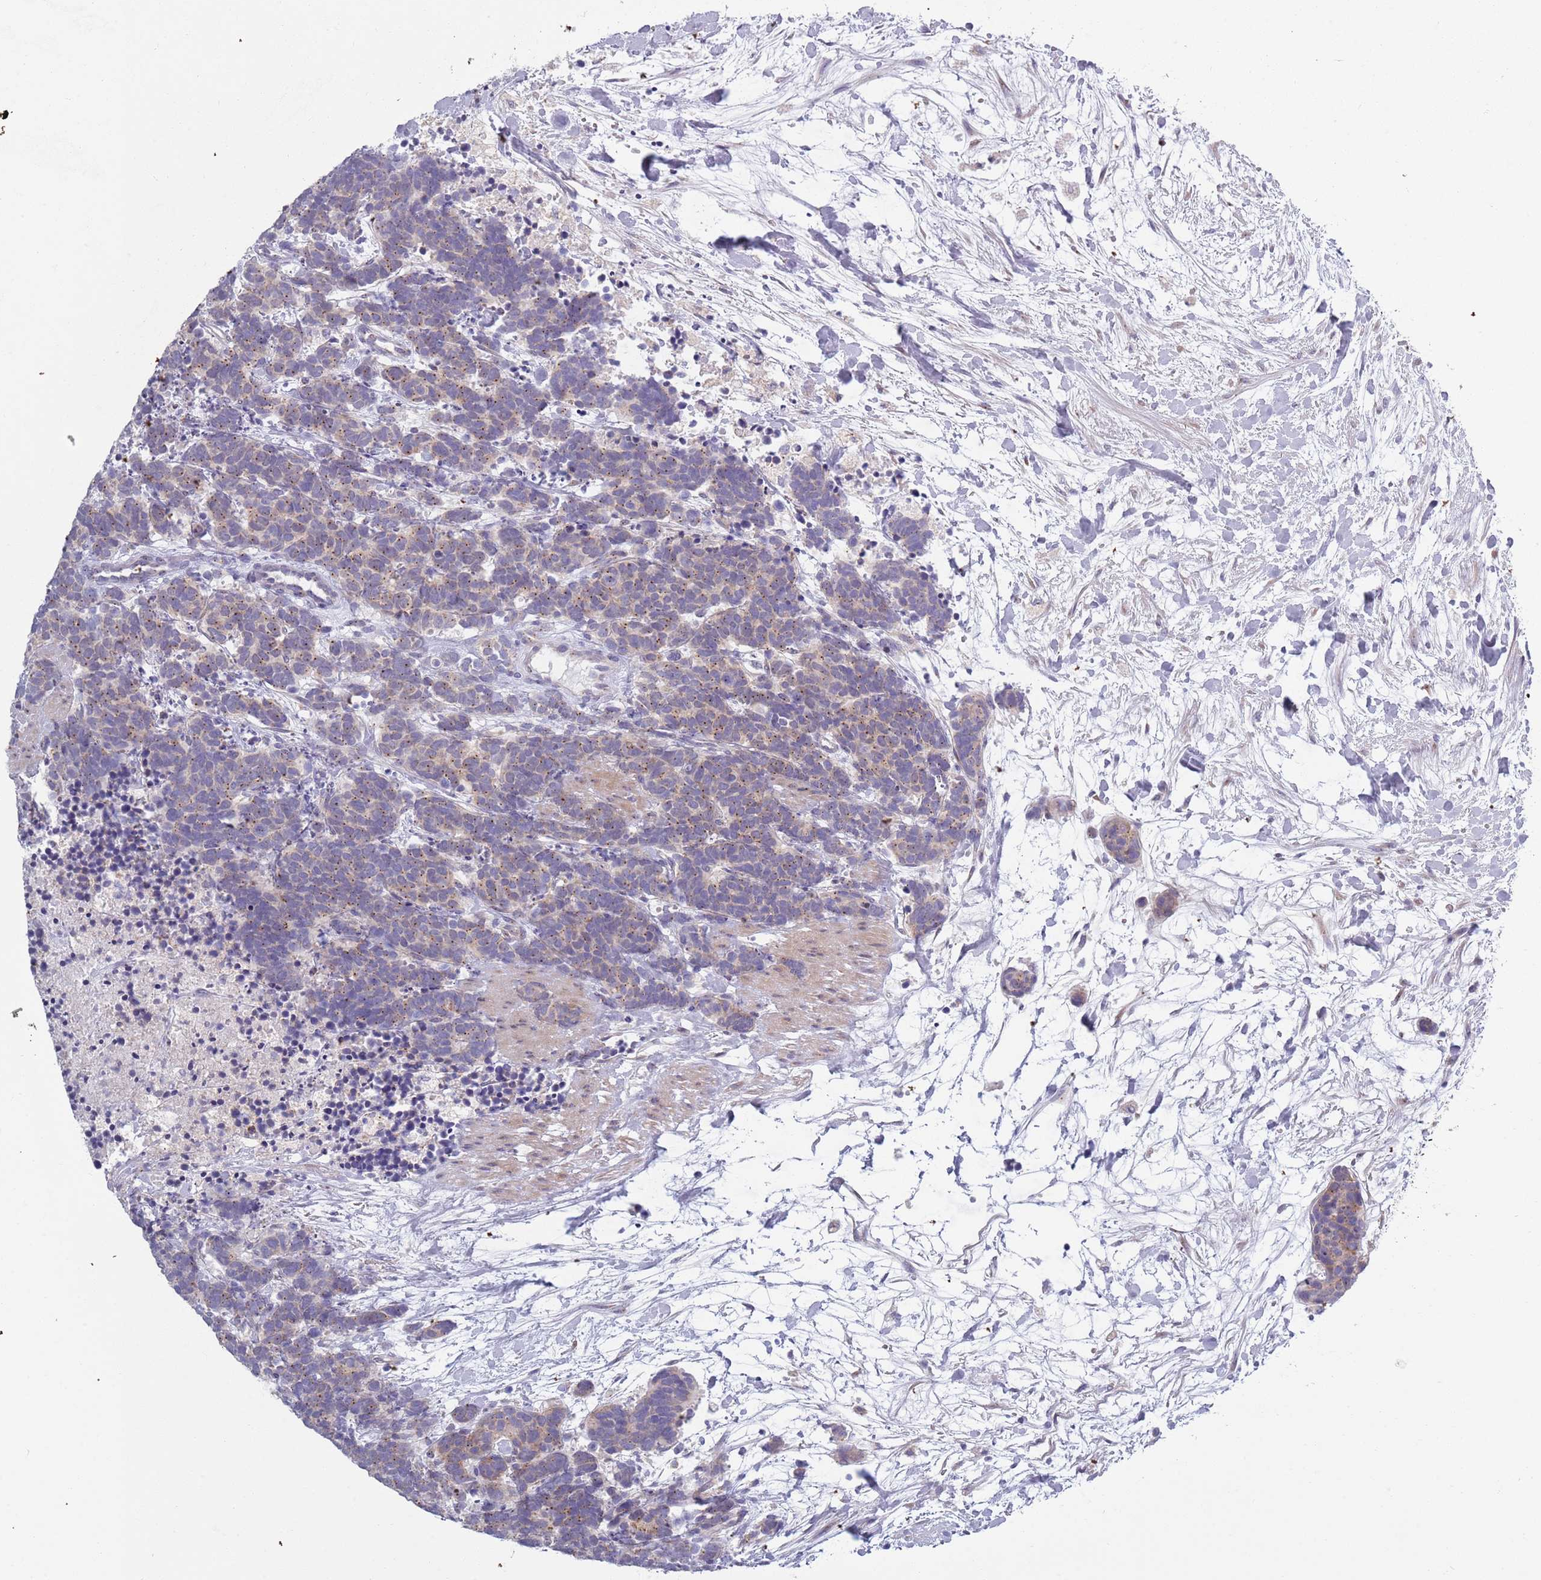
{"staining": {"intensity": "weak", "quantity": ">75%", "location": "cytoplasmic/membranous"}, "tissue": "carcinoid", "cell_type": "Tumor cells", "image_type": "cancer", "snomed": [{"axis": "morphology", "description": "Carcinoma, NOS"}, {"axis": "morphology", "description": "Carcinoid, malignant, NOS"}, {"axis": "topography", "description": "Prostate"}], "caption": "Immunohistochemistry (IHC) of carcinoid exhibits low levels of weak cytoplasmic/membranous positivity in about >75% of tumor cells.", "gene": "LTB", "patient": {"sex": "male", "age": 57}}